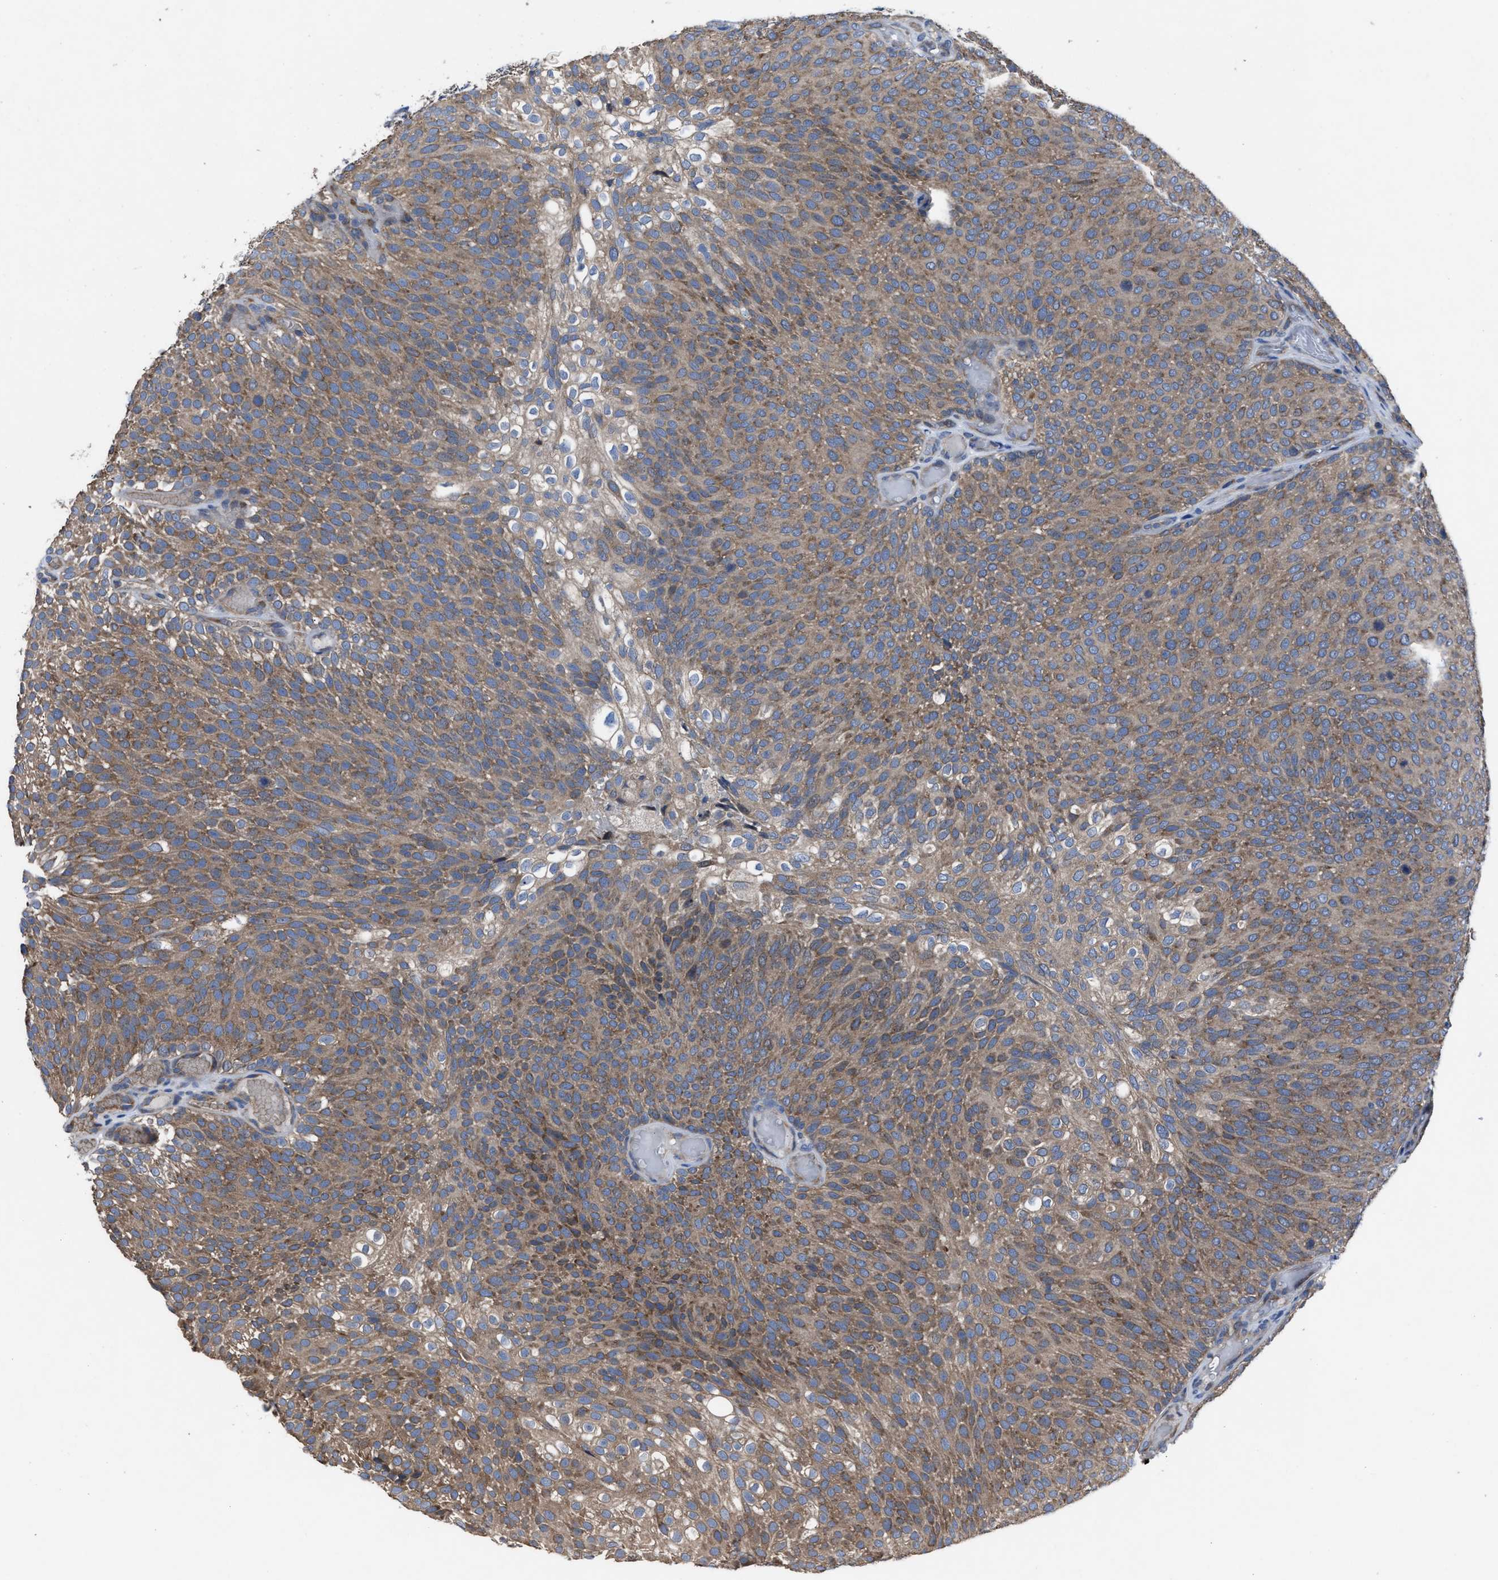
{"staining": {"intensity": "moderate", "quantity": ">75%", "location": "cytoplasmic/membranous"}, "tissue": "urothelial cancer", "cell_type": "Tumor cells", "image_type": "cancer", "snomed": [{"axis": "morphology", "description": "Urothelial carcinoma, Low grade"}, {"axis": "topography", "description": "Urinary bladder"}], "caption": "Urothelial carcinoma (low-grade) stained for a protein shows moderate cytoplasmic/membranous positivity in tumor cells. The staining is performed using DAB (3,3'-diaminobenzidine) brown chromogen to label protein expression. The nuclei are counter-stained blue using hematoxylin.", "gene": "UPF1", "patient": {"sex": "male", "age": 78}}